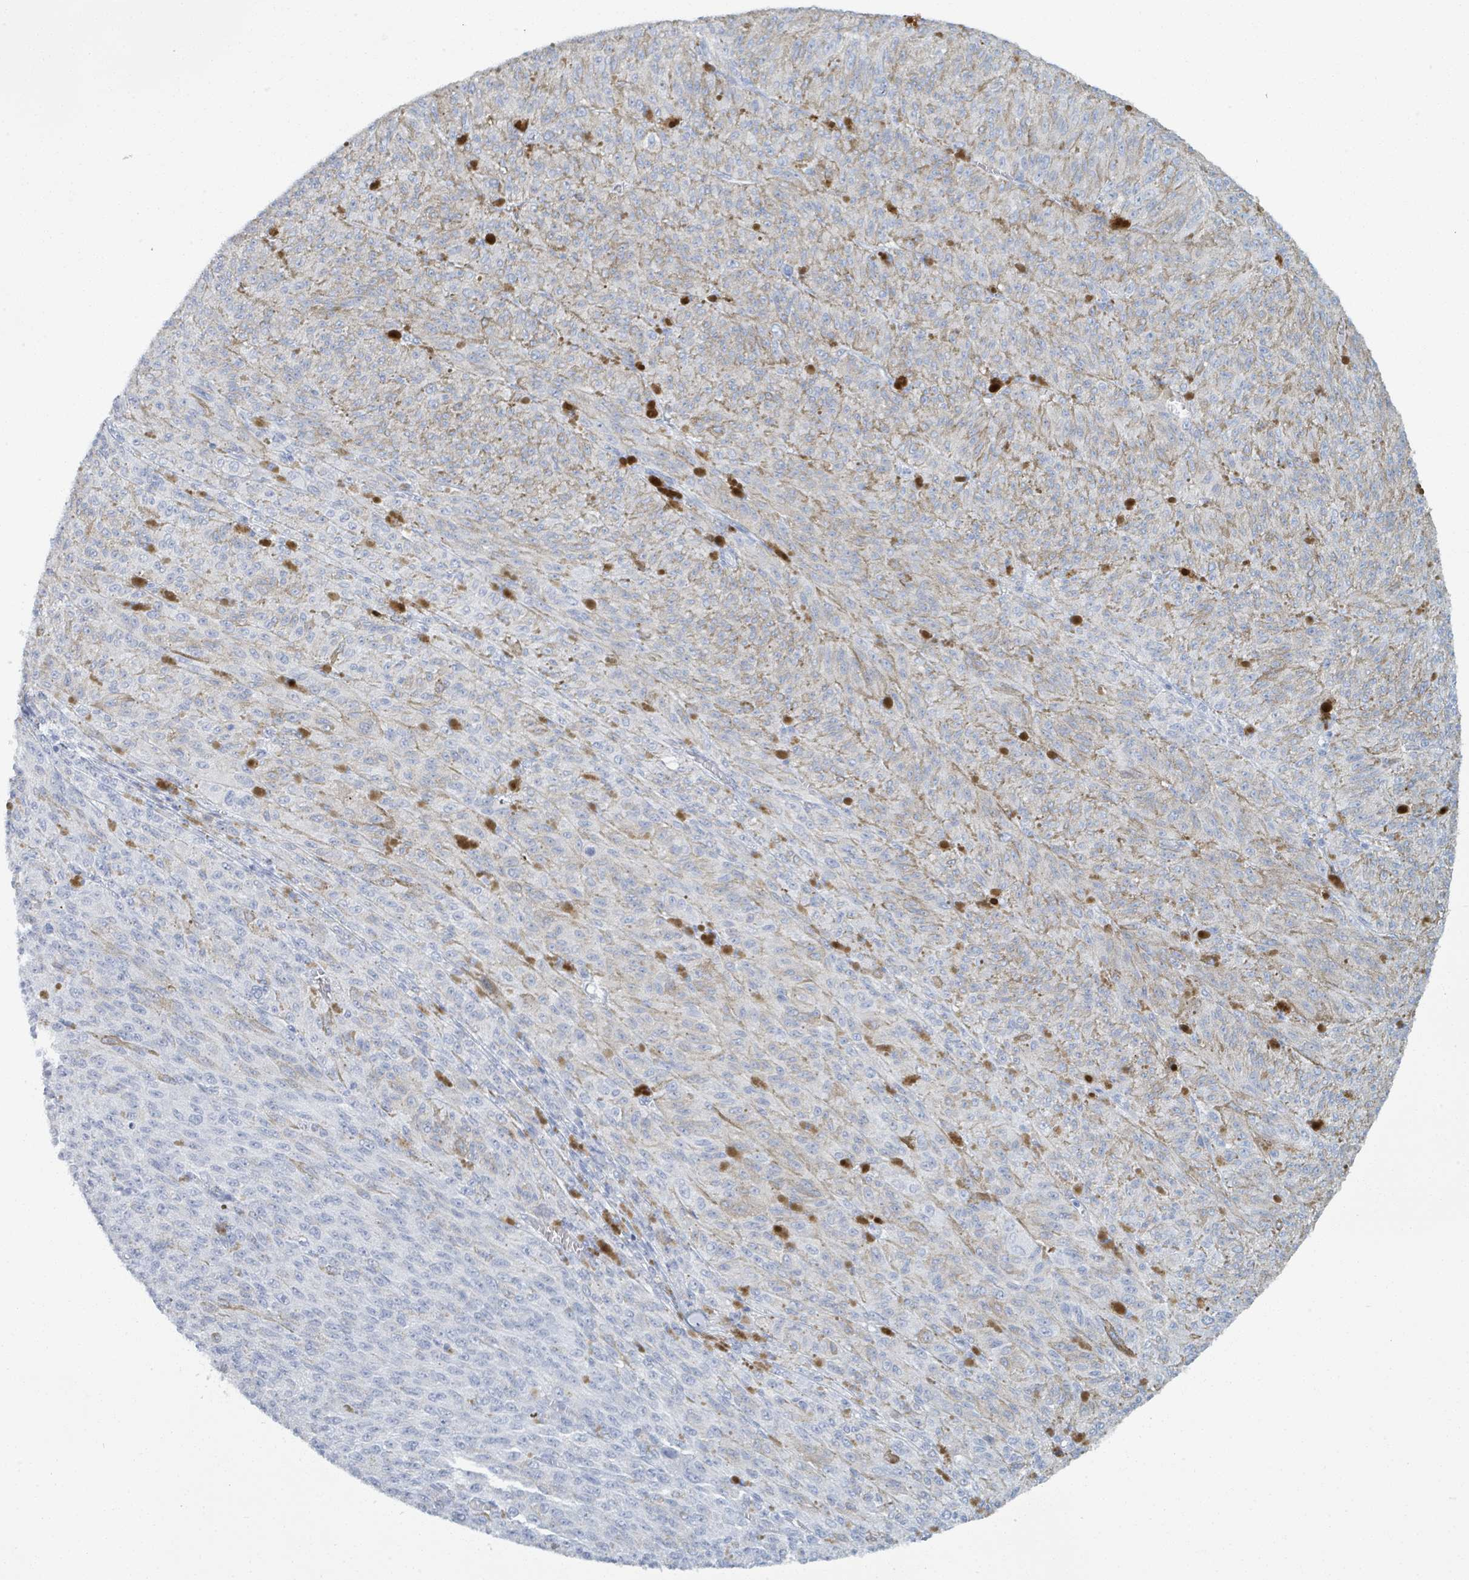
{"staining": {"intensity": "negative", "quantity": "none", "location": "none"}, "tissue": "melanoma", "cell_type": "Tumor cells", "image_type": "cancer", "snomed": [{"axis": "morphology", "description": "Malignant melanoma, NOS"}, {"axis": "topography", "description": "Skin"}], "caption": "IHC of malignant melanoma shows no staining in tumor cells.", "gene": "DEFA4", "patient": {"sex": "female", "age": 52}}